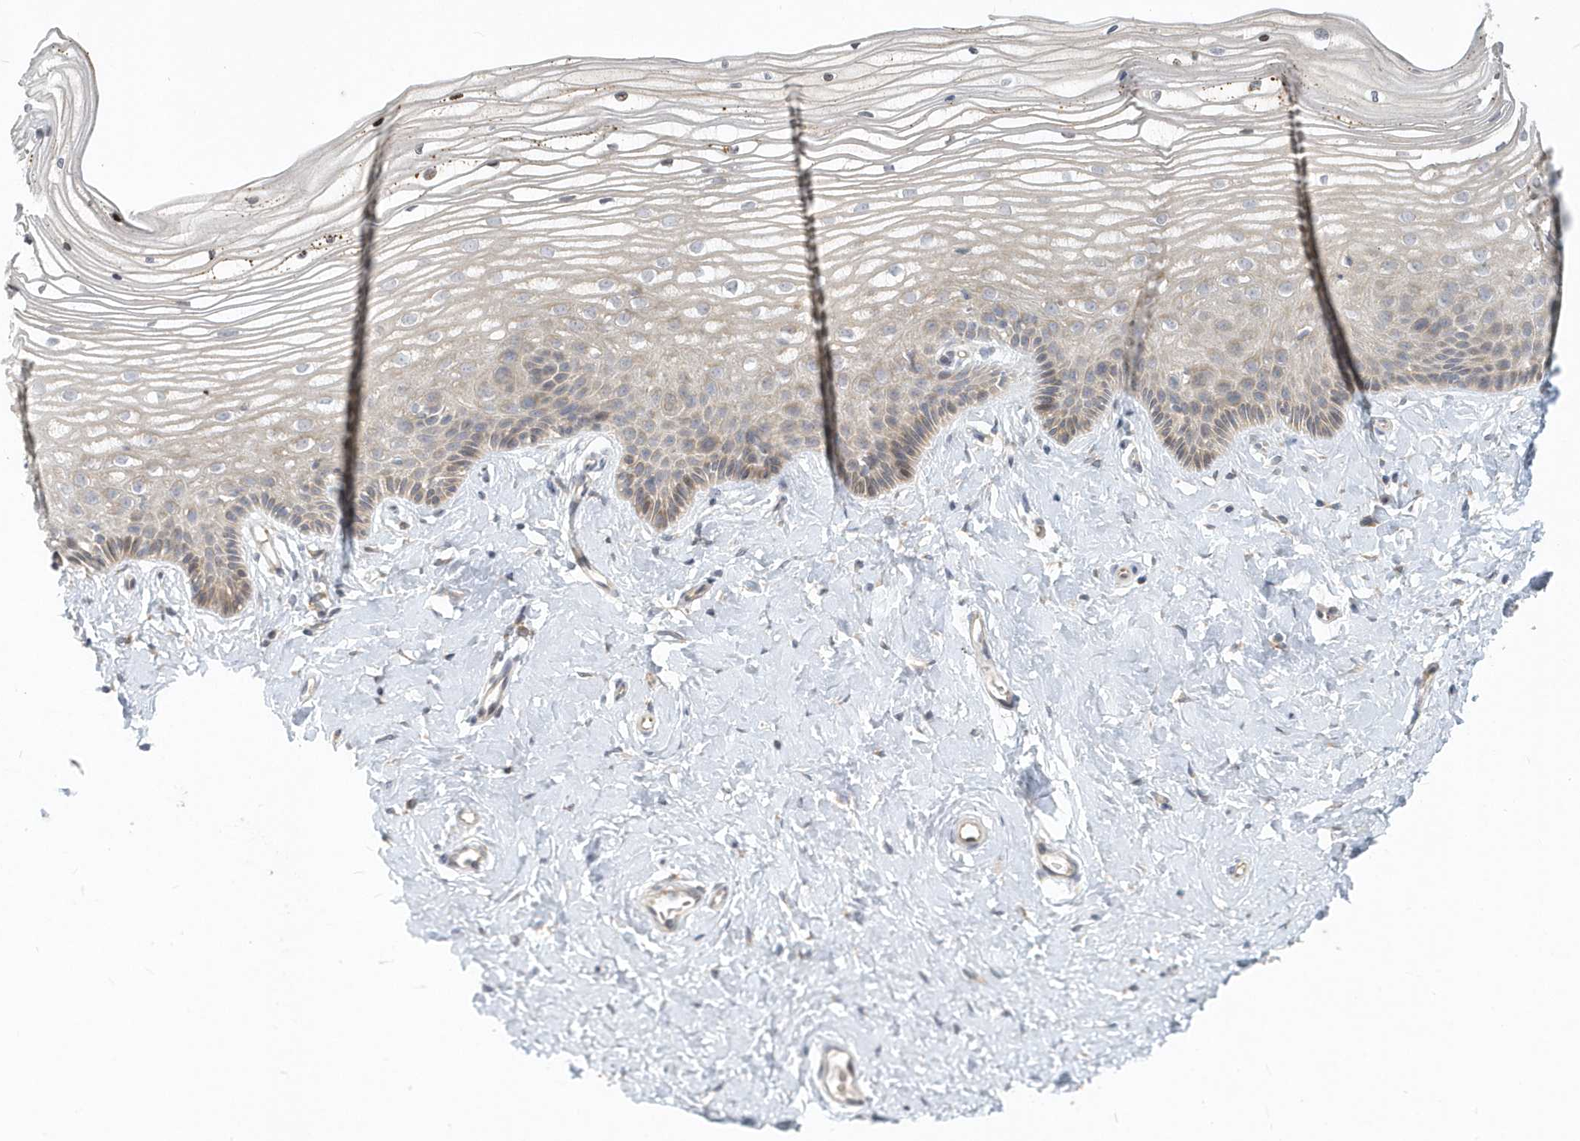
{"staining": {"intensity": "weak", "quantity": "<25%", "location": "cytoplasmic/membranous"}, "tissue": "vagina", "cell_type": "Squamous epithelial cells", "image_type": "normal", "snomed": [{"axis": "morphology", "description": "Normal tissue, NOS"}, {"axis": "topography", "description": "Vagina"}, {"axis": "topography", "description": "Cervix"}], "caption": "Immunohistochemistry of benign vagina reveals no staining in squamous epithelial cells.", "gene": "NAPB", "patient": {"sex": "female", "age": 40}}